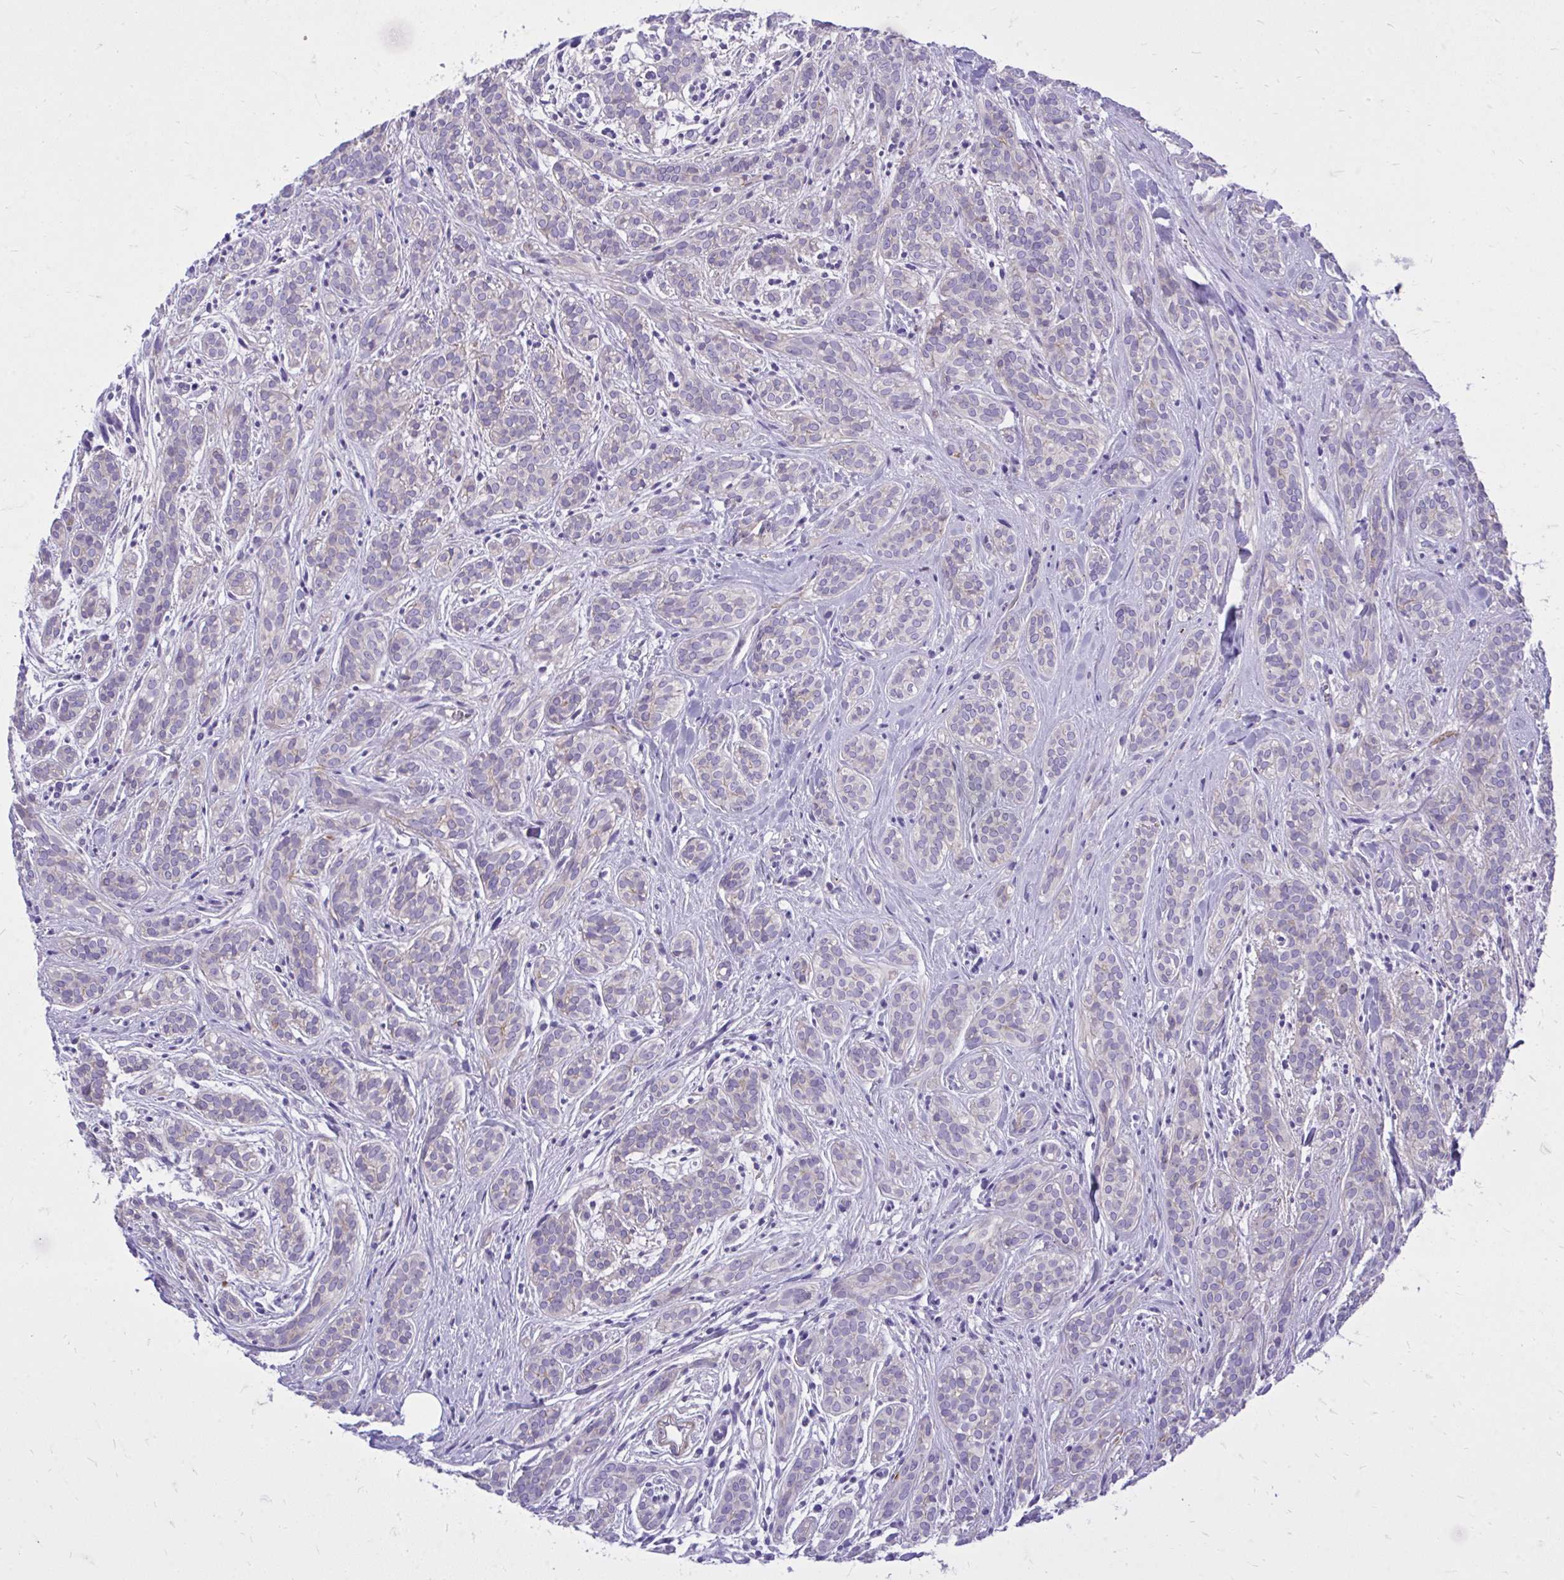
{"staining": {"intensity": "negative", "quantity": "none", "location": "none"}, "tissue": "head and neck cancer", "cell_type": "Tumor cells", "image_type": "cancer", "snomed": [{"axis": "morphology", "description": "Adenocarcinoma, NOS"}, {"axis": "topography", "description": "Head-Neck"}], "caption": "Head and neck adenocarcinoma was stained to show a protein in brown. There is no significant positivity in tumor cells. (DAB immunohistochemistry (IHC), high magnification).", "gene": "TP53I11", "patient": {"sex": "female", "age": 57}}